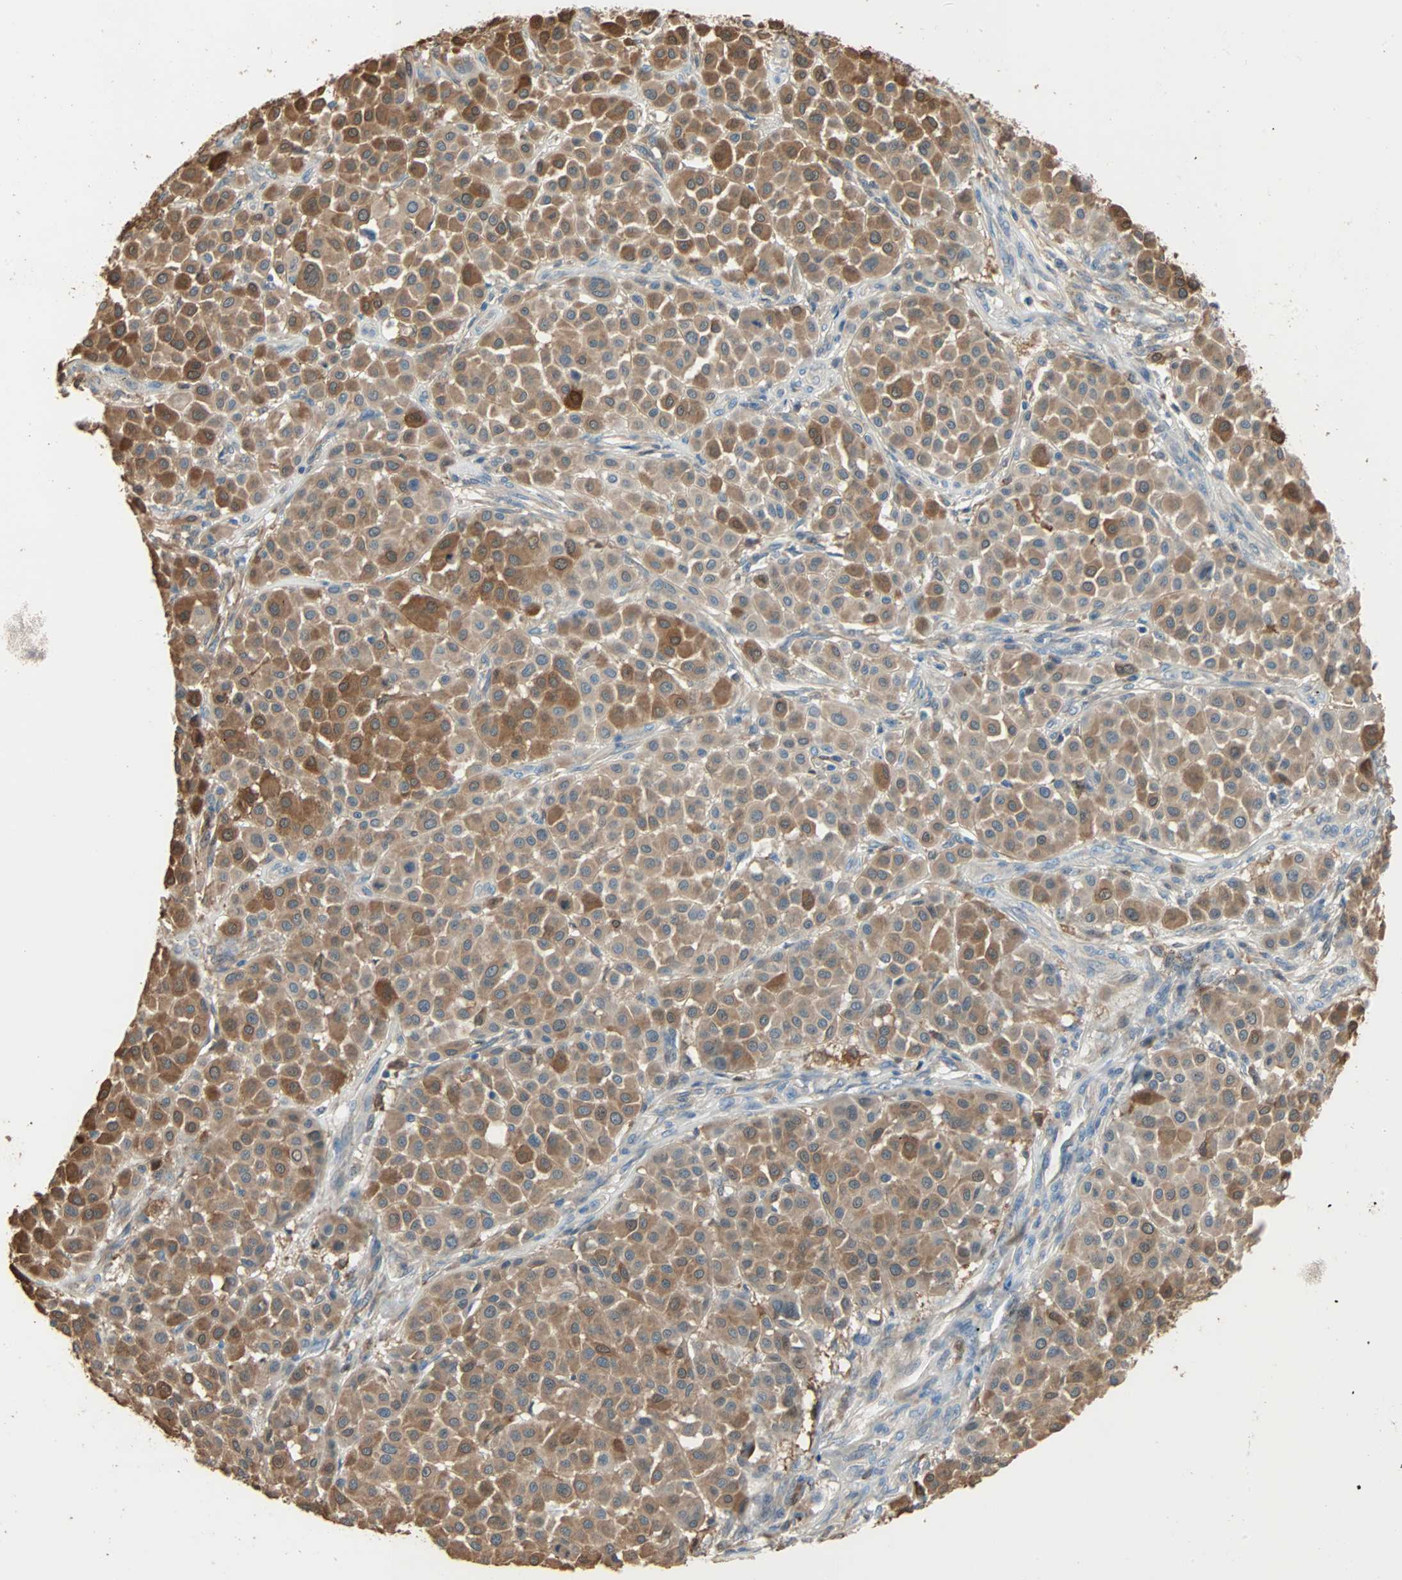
{"staining": {"intensity": "moderate", "quantity": ">75%", "location": "cytoplasmic/membranous"}, "tissue": "melanoma", "cell_type": "Tumor cells", "image_type": "cancer", "snomed": [{"axis": "morphology", "description": "Malignant melanoma, Metastatic site"}, {"axis": "topography", "description": "Soft tissue"}], "caption": "Tumor cells show moderate cytoplasmic/membranous expression in about >75% of cells in melanoma.", "gene": "PRDX1", "patient": {"sex": "male", "age": 41}}